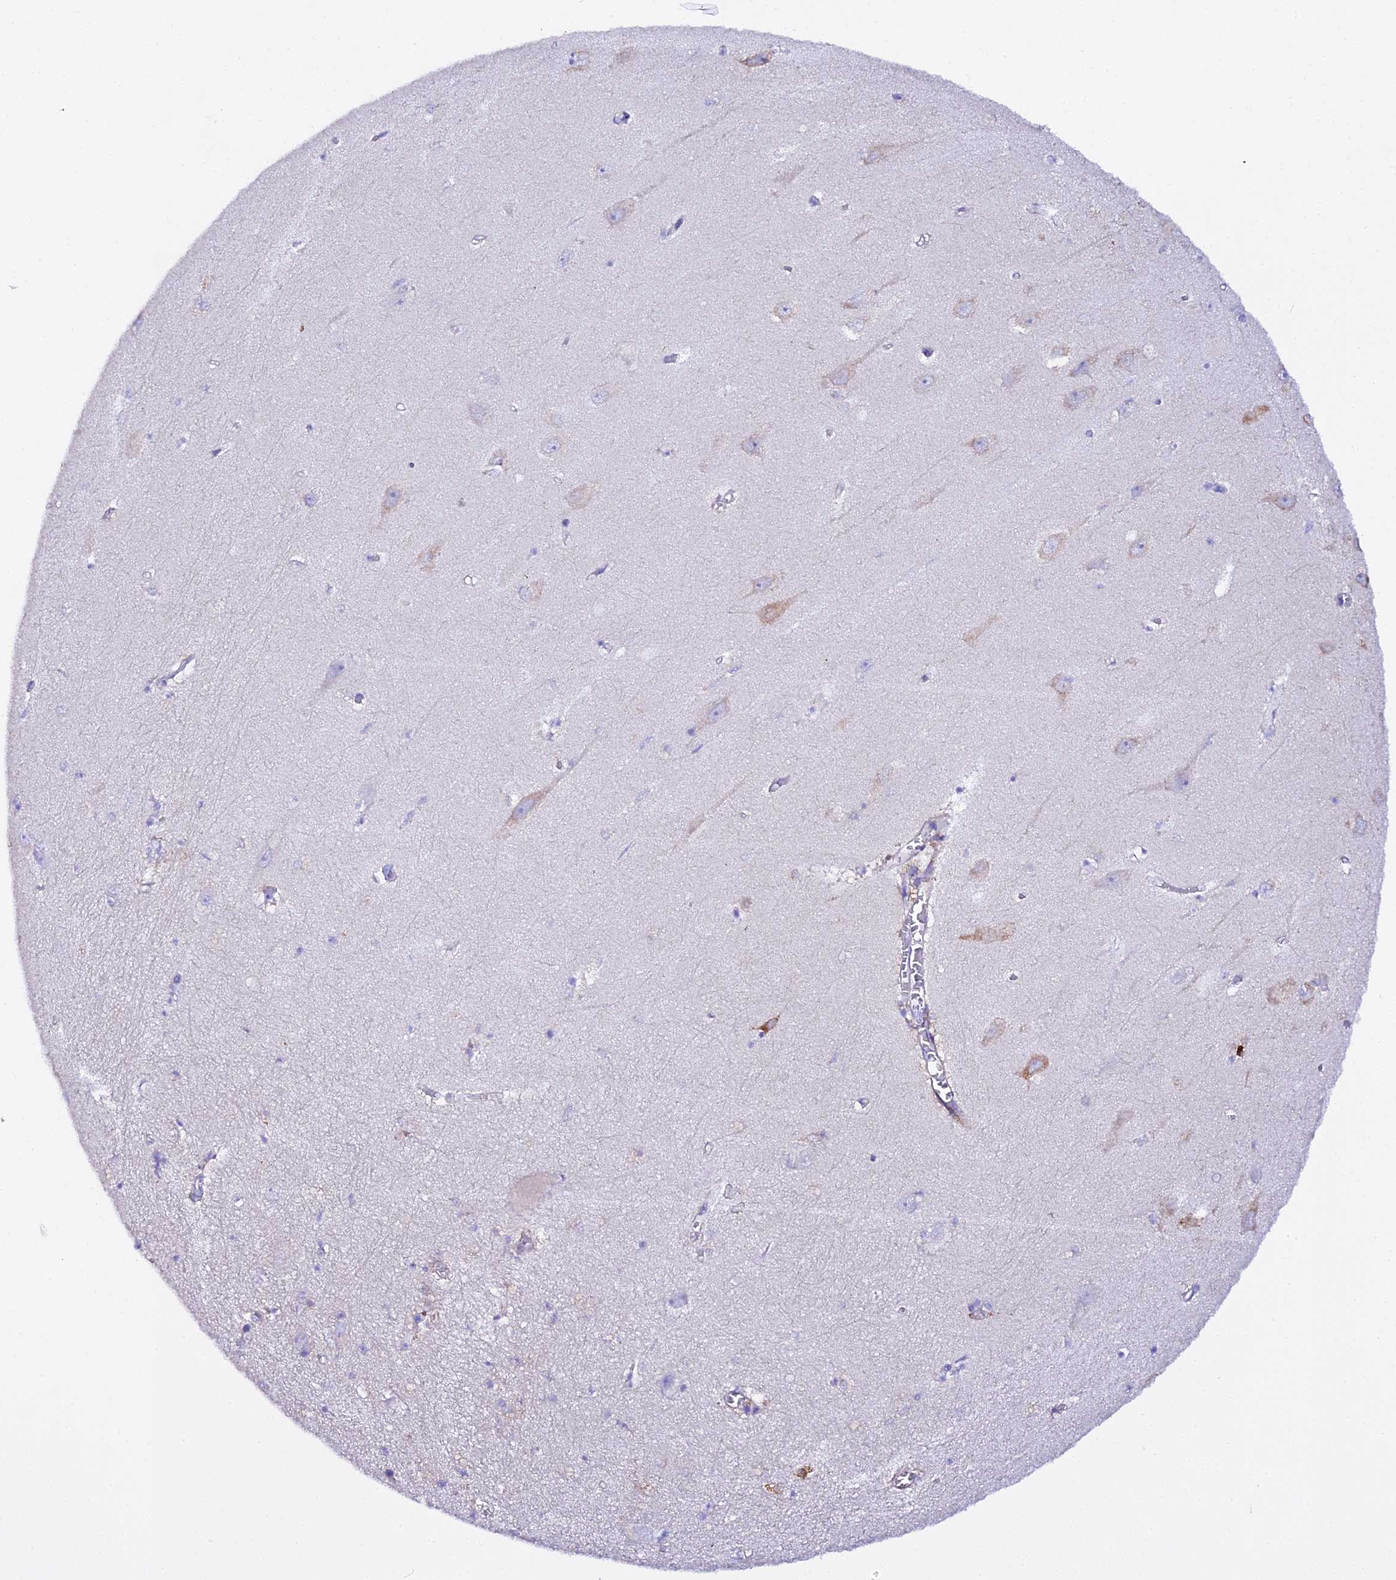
{"staining": {"intensity": "weak", "quantity": "<25%", "location": "cytoplasmic/membranous"}, "tissue": "hippocampus", "cell_type": "Glial cells", "image_type": "normal", "snomed": [{"axis": "morphology", "description": "Normal tissue, NOS"}, {"axis": "topography", "description": "Hippocampus"}], "caption": "Immunohistochemistry (IHC) histopathology image of unremarkable hippocampus: human hippocampus stained with DAB (3,3'-diaminobenzidine) exhibits no significant protein positivity in glial cells. (DAB (3,3'-diaminobenzidine) IHC with hematoxylin counter stain).", "gene": "CFAP45", "patient": {"sex": "female", "age": 64}}